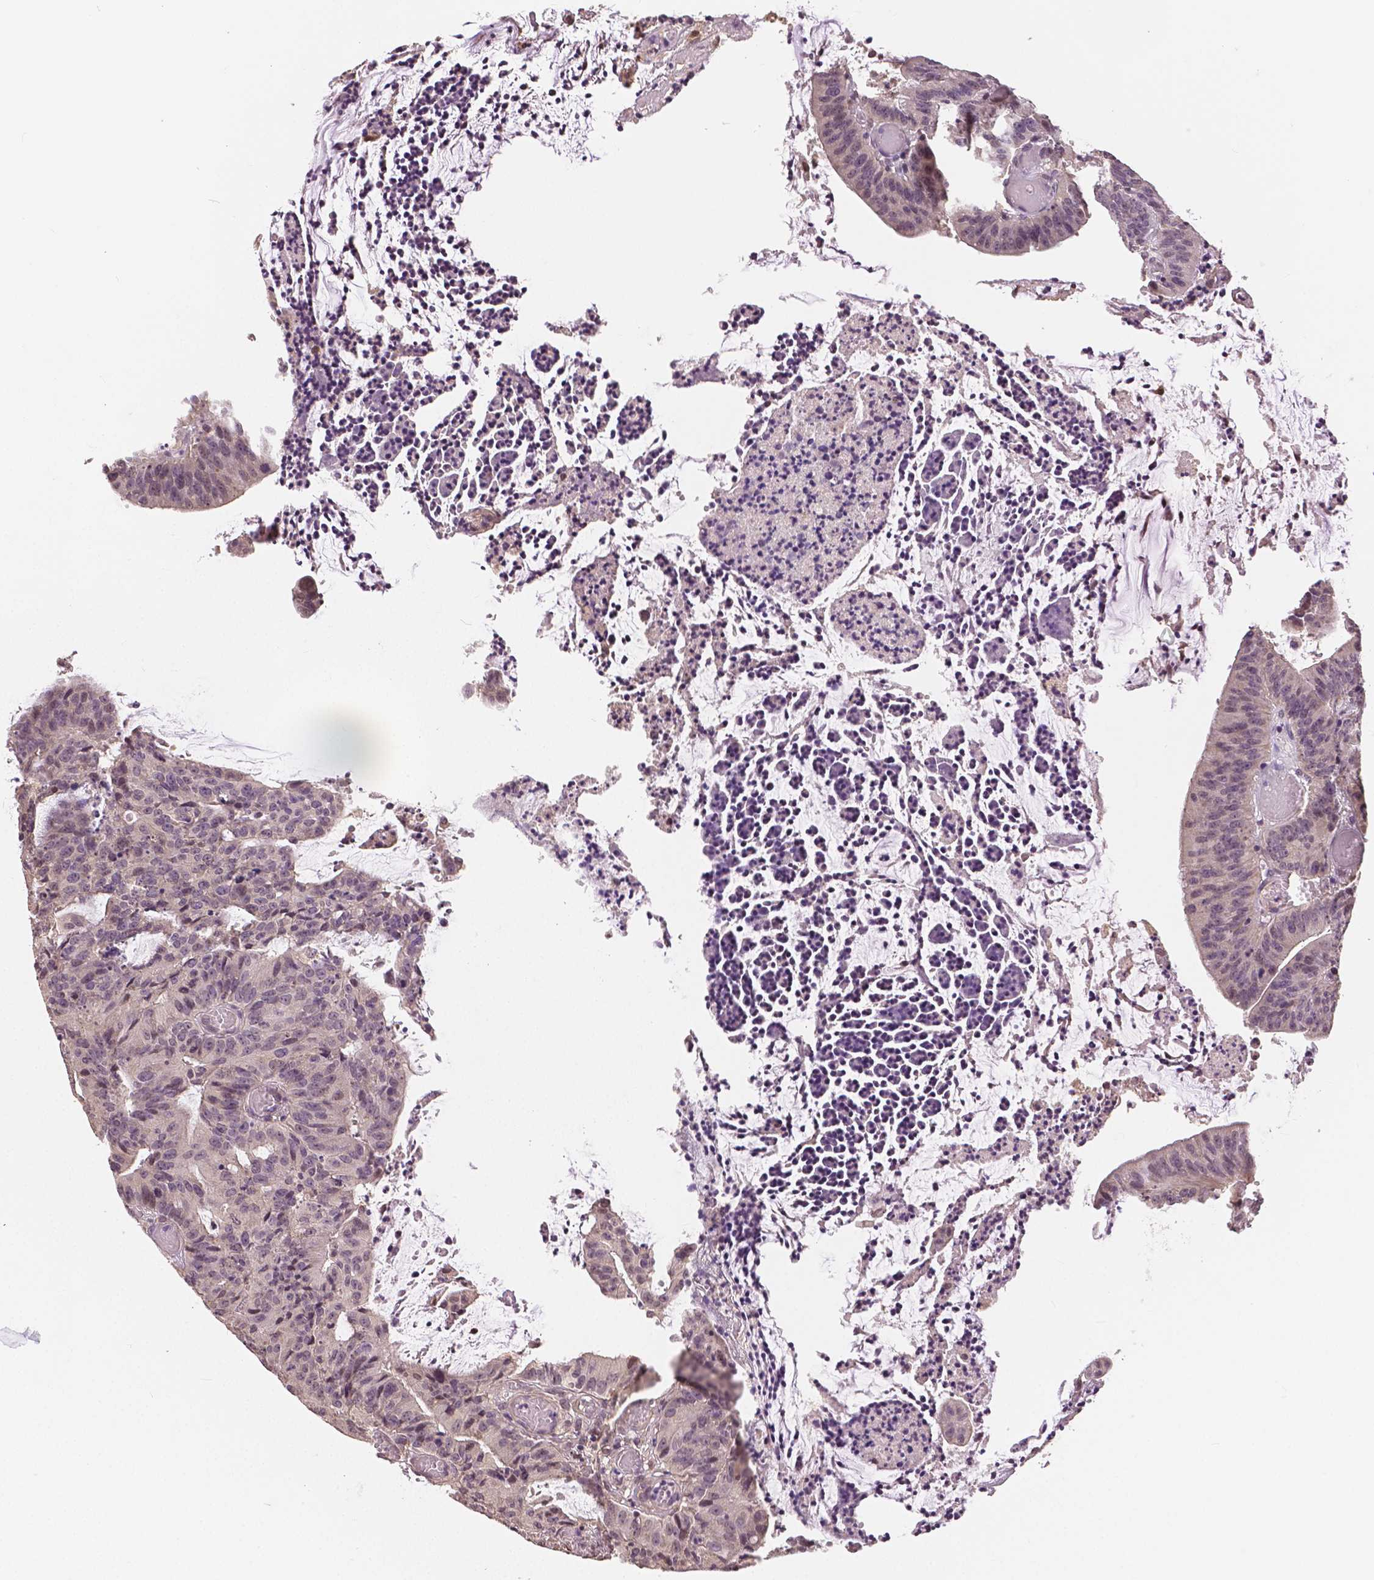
{"staining": {"intensity": "negative", "quantity": "none", "location": "none"}, "tissue": "colorectal cancer", "cell_type": "Tumor cells", "image_type": "cancer", "snomed": [{"axis": "morphology", "description": "Adenocarcinoma, NOS"}, {"axis": "topography", "description": "Colon"}], "caption": "IHC micrograph of adenocarcinoma (colorectal) stained for a protein (brown), which displays no staining in tumor cells.", "gene": "MAP1LC3B", "patient": {"sex": "female", "age": 78}}